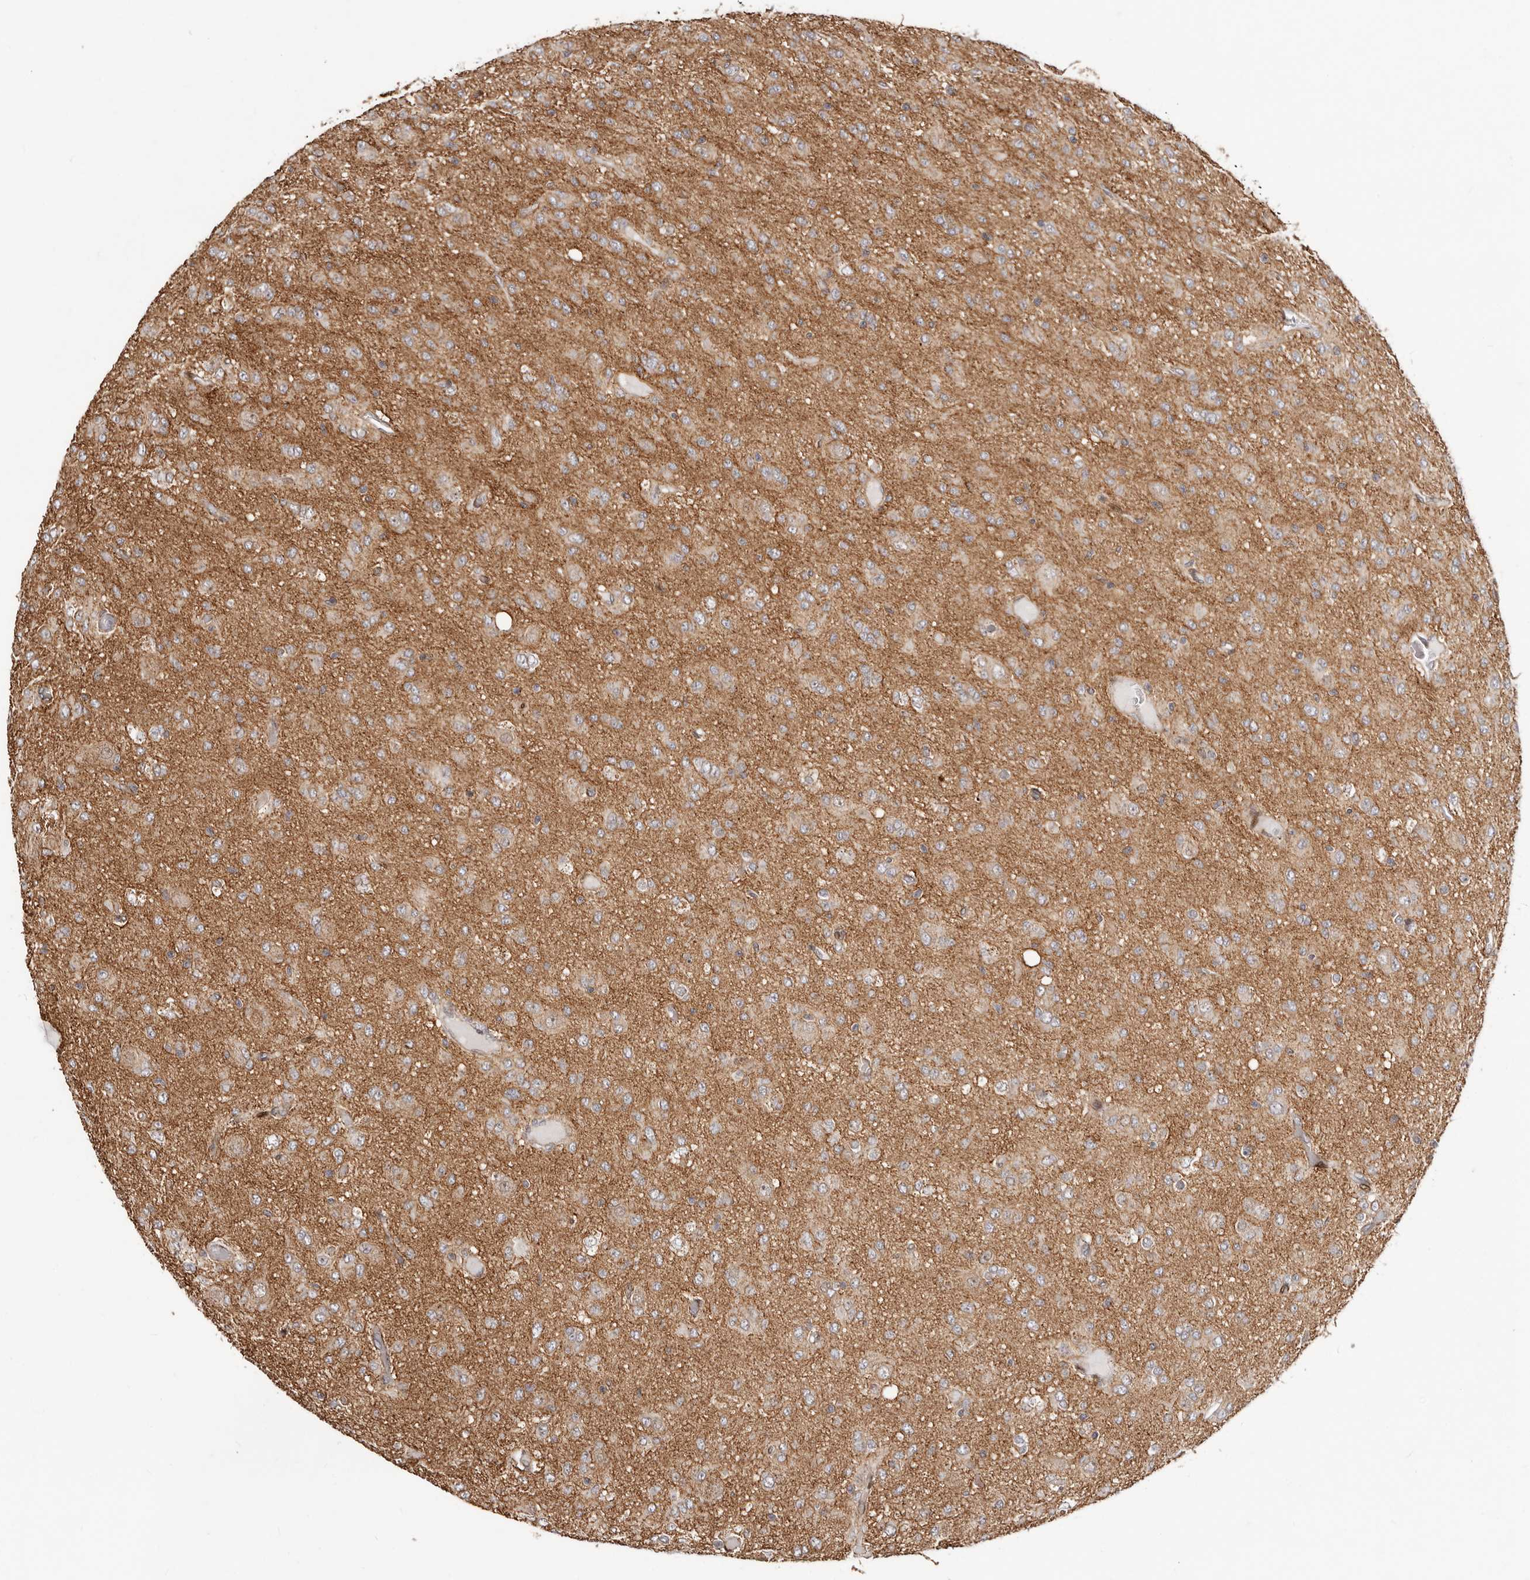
{"staining": {"intensity": "weak", "quantity": "25%-75%", "location": "cytoplasmic/membranous"}, "tissue": "glioma", "cell_type": "Tumor cells", "image_type": "cancer", "snomed": [{"axis": "morphology", "description": "Glioma, malignant, High grade"}, {"axis": "topography", "description": "Brain"}], "caption": "Malignant glioma (high-grade) tissue displays weak cytoplasmic/membranous staining in about 25%-75% of tumor cells, visualized by immunohistochemistry.", "gene": "SZT2", "patient": {"sex": "female", "age": 59}}